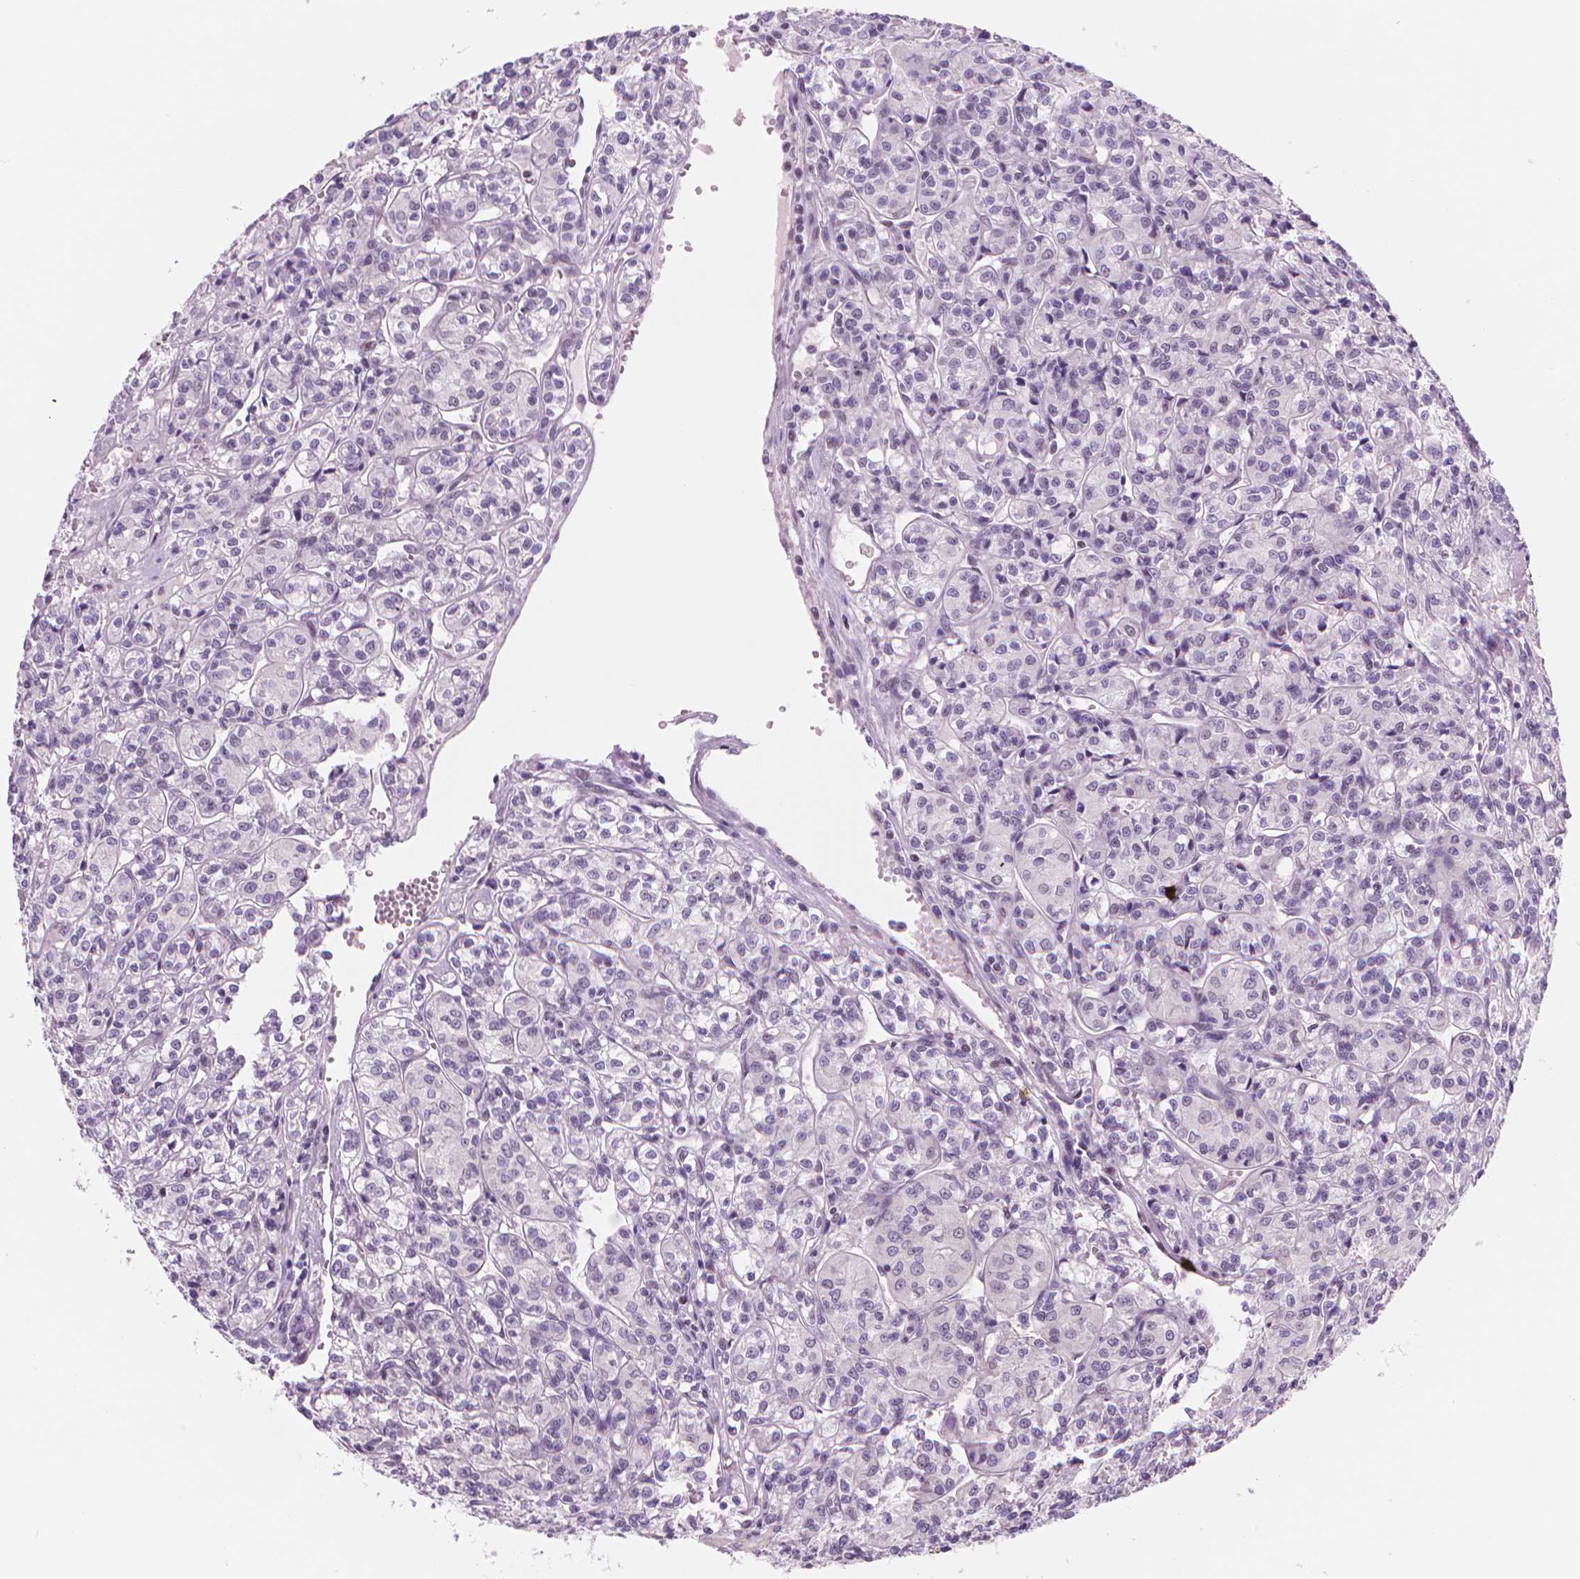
{"staining": {"intensity": "negative", "quantity": "none", "location": "none"}, "tissue": "renal cancer", "cell_type": "Tumor cells", "image_type": "cancer", "snomed": [{"axis": "morphology", "description": "Adenocarcinoma, NOS"}, {"axis": "topography", "description": "Kidney"}], "caption": "Immunohistochemistry (IHC) micrograph of human adenocarcinoma (renal) stained for a protein (brown), which demonstrates no positivity in tumor cells.", "gene": "POLR3D", "patient": {"sex": "male", "age": 36}}